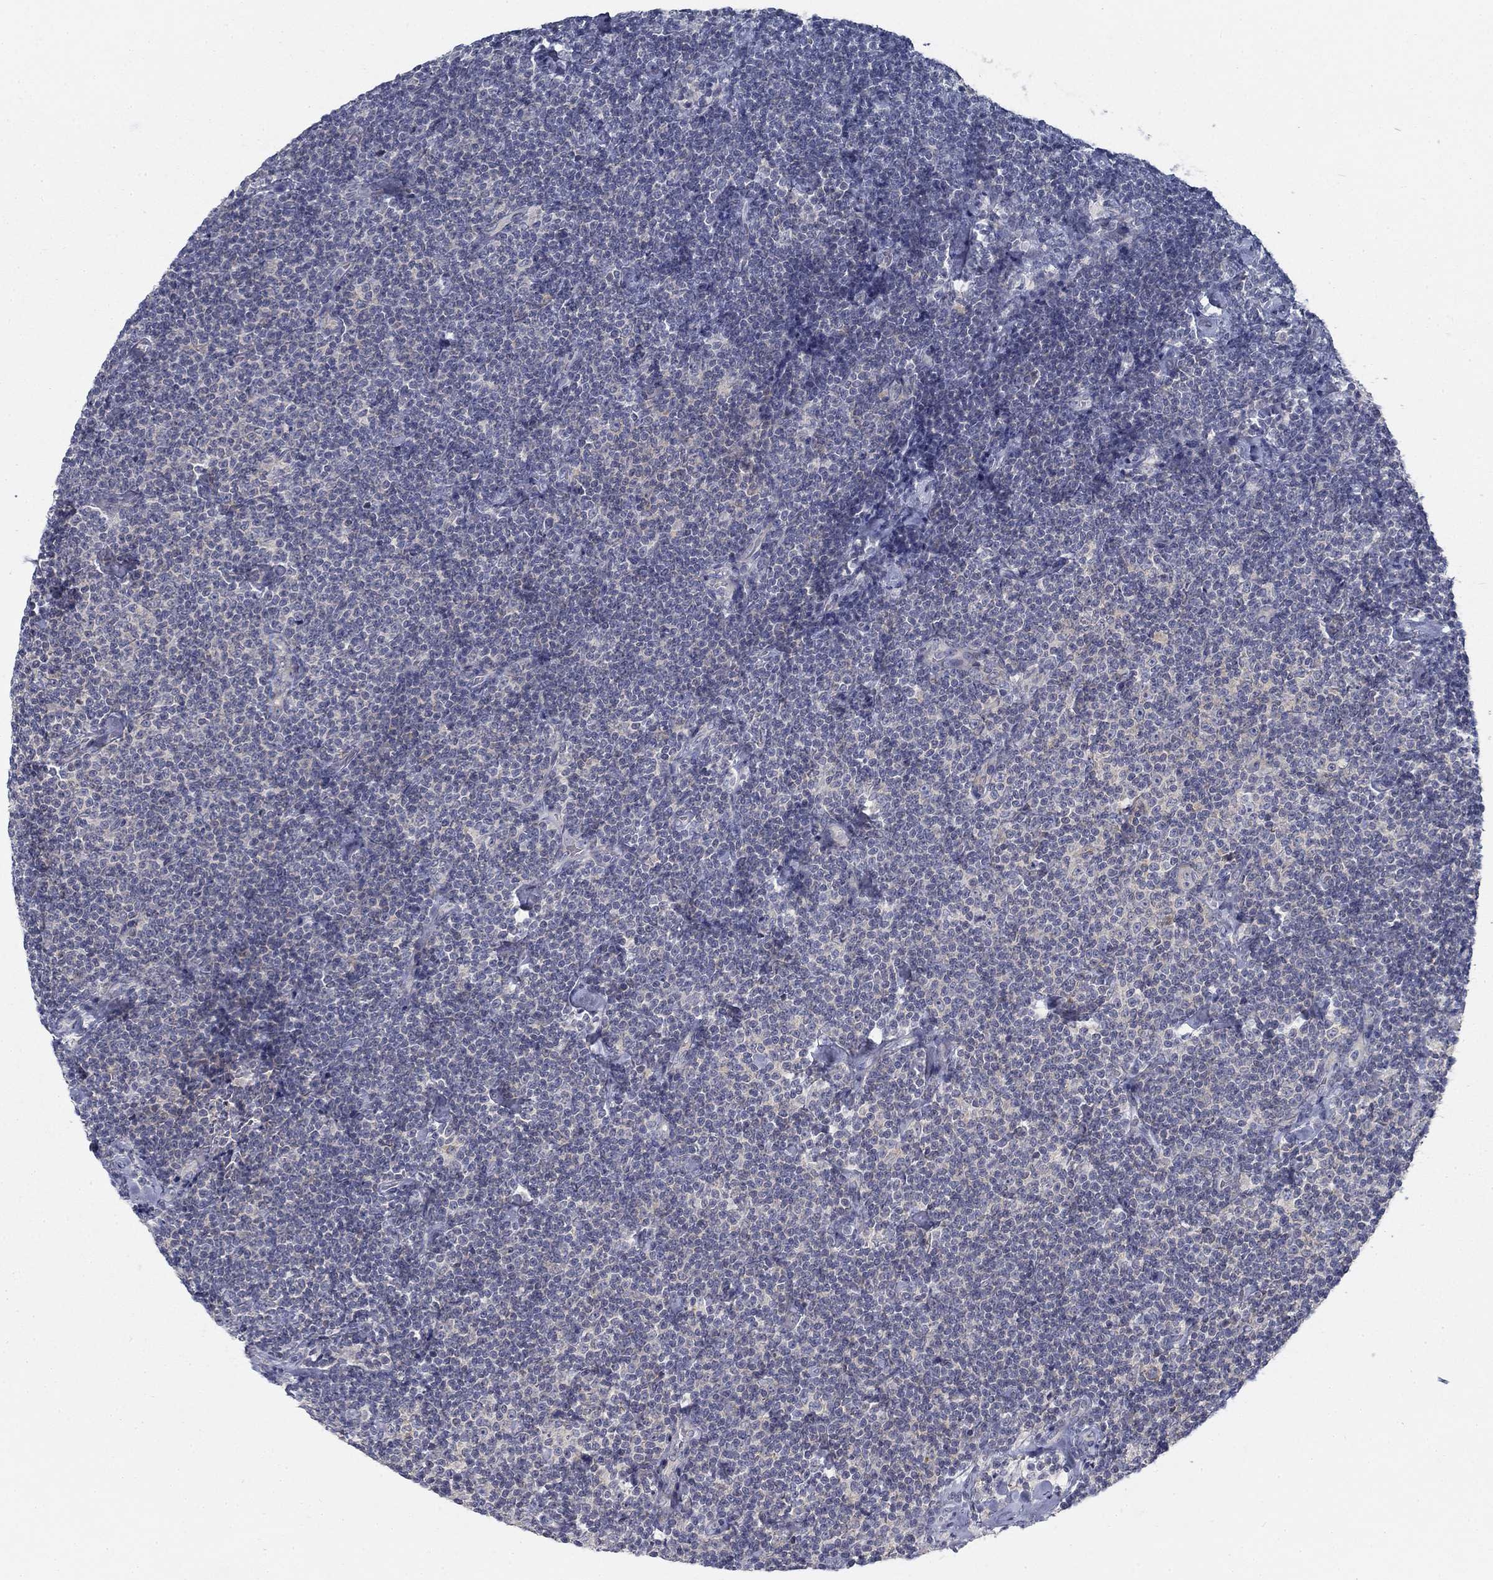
{"staining": {"intensity": "negative", "quantity": "none", "location": "none"}, "tissue": "lymphoma", "cell_type": "Tumor cells", "image_type": "cancer", "snomed": [{"axis": "morphology", "description": "Malignant lymphoma, non-Hodgkin's type, Low grade"}, {"axis": "topography", "description": "Lymph node"}], "caption": "Low-grade malignant lymphoma, non-Hodgkin's type was stained to show a protein in brown. There is no significant staining in tumor cells.", "gene": "ATP1A3", "patient": {"sex": "male", "age": 81}}